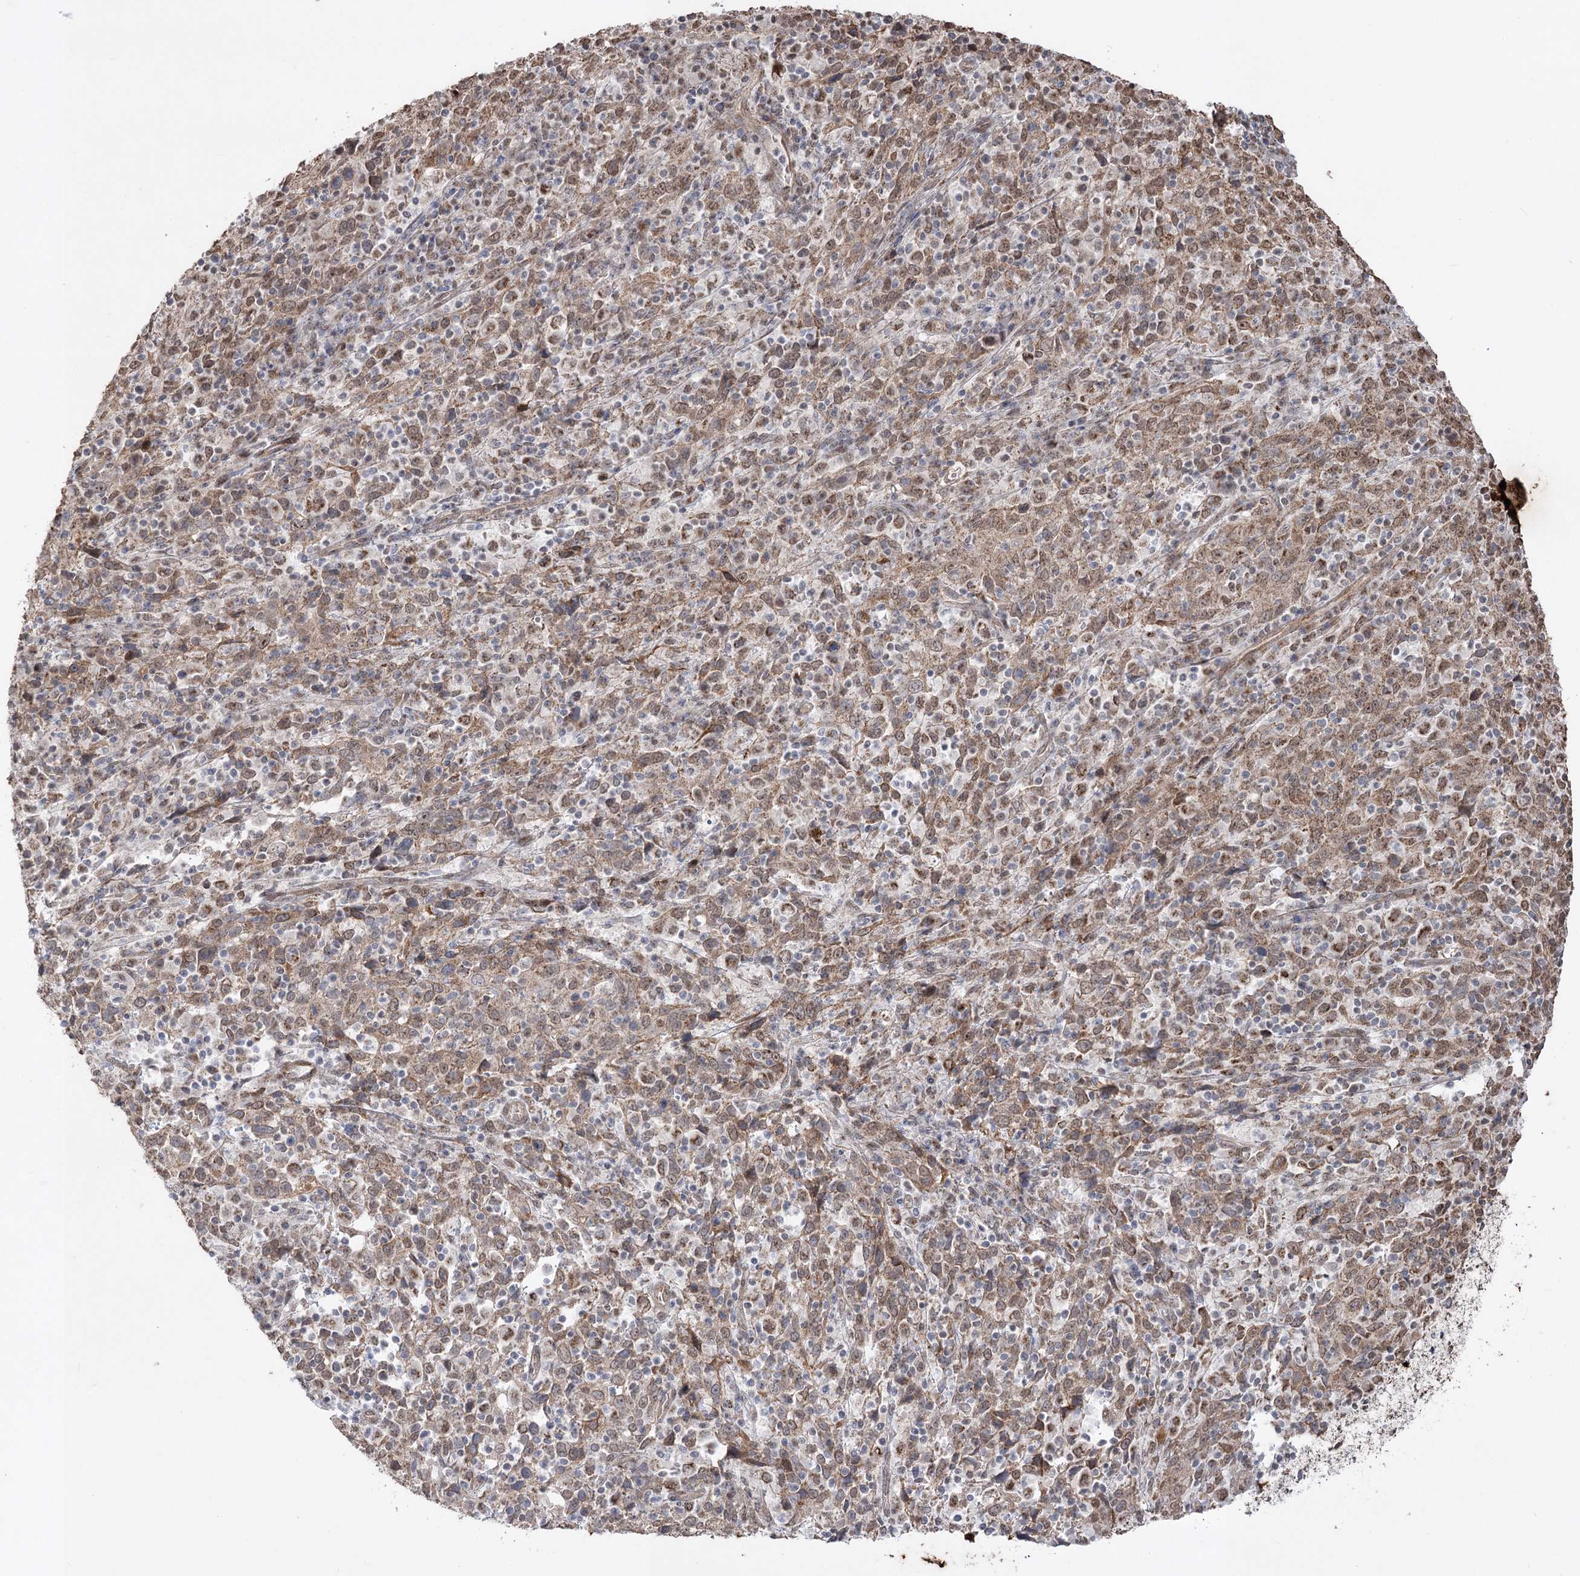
{"staining": {"intensity": "moderate", "quantity": ">75%", "location": "cytoplasmic/membranous"}, "tissue": "cervical cancer", "cell_type": "Tumor cells", "image_type": "cancer", "snomed": [{"axis": "morphology", "description": "Squamous cell carcinoma, NOS"}, {"axis": "topography", "description": "Cervix"}], "caption": "Tumor cells exhibit medium levels of moderate cytoplasmic/membranous expression in approximately >75% of cells in human cervical cancer (squamous cell carcinoma).", "gene": "ZSCAN23", "patient": {"sex": "female", "age": 46}}